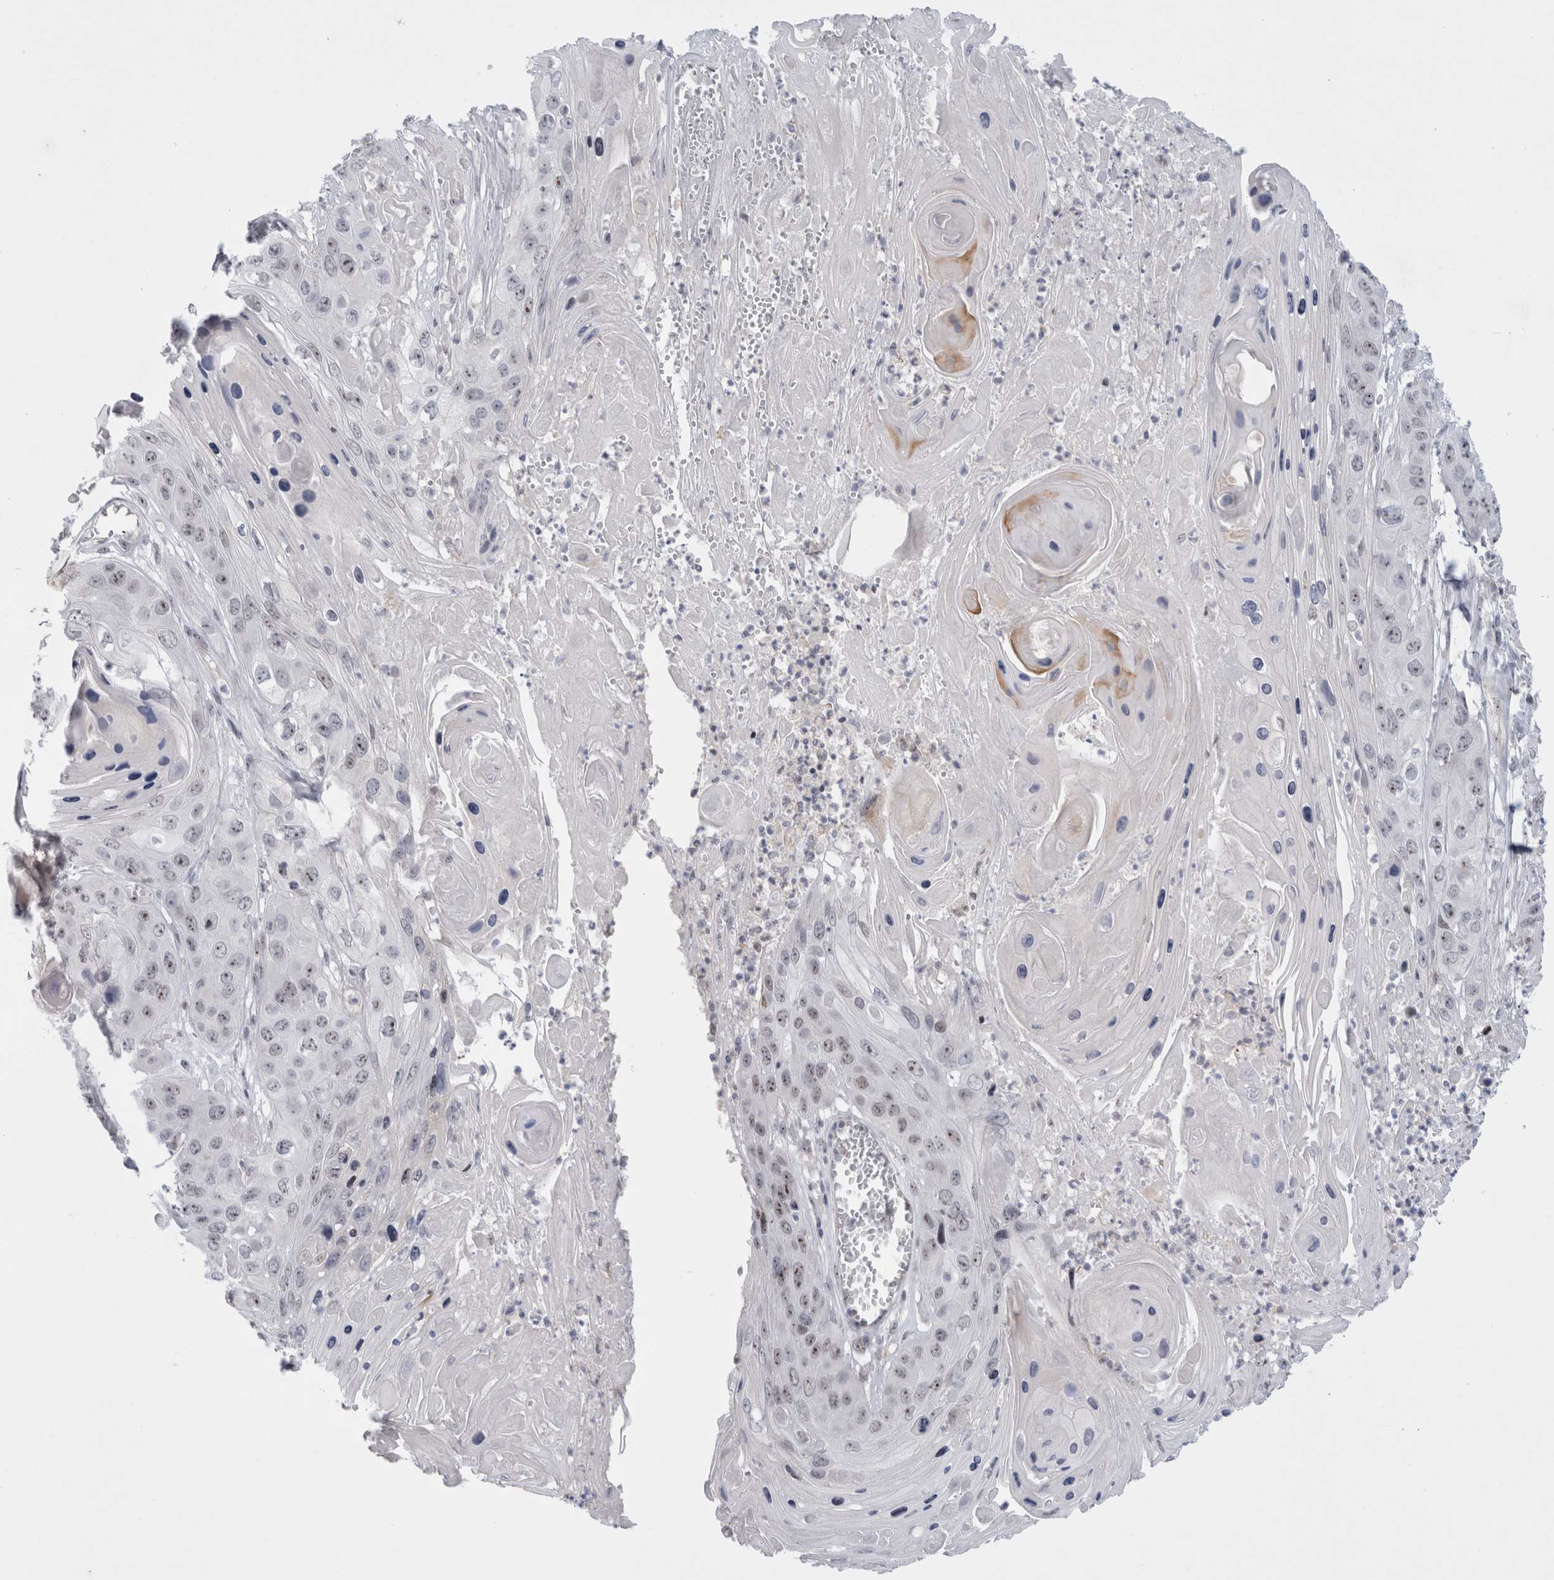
{"staining": {"intensity": "moderate", "quantity": "<25%", "location": "nuclear"}, "tissue": "skin cancer", "cell_type": "Tumor cells", "image_type": "cancer", "snomed": [{"axis": "morphology", "description": "Squamous cell carcinoma, NOS"}, {"axis": "topography", "description": "Skin"}], "caption": "Immunohistochemical staining of skin squamous cell carcinoma reveals low levels of moderate nuclear expression in about <25% of tumor cells.", "gene": "CERS5", "patient": {"sex": "male", "age": 55}}